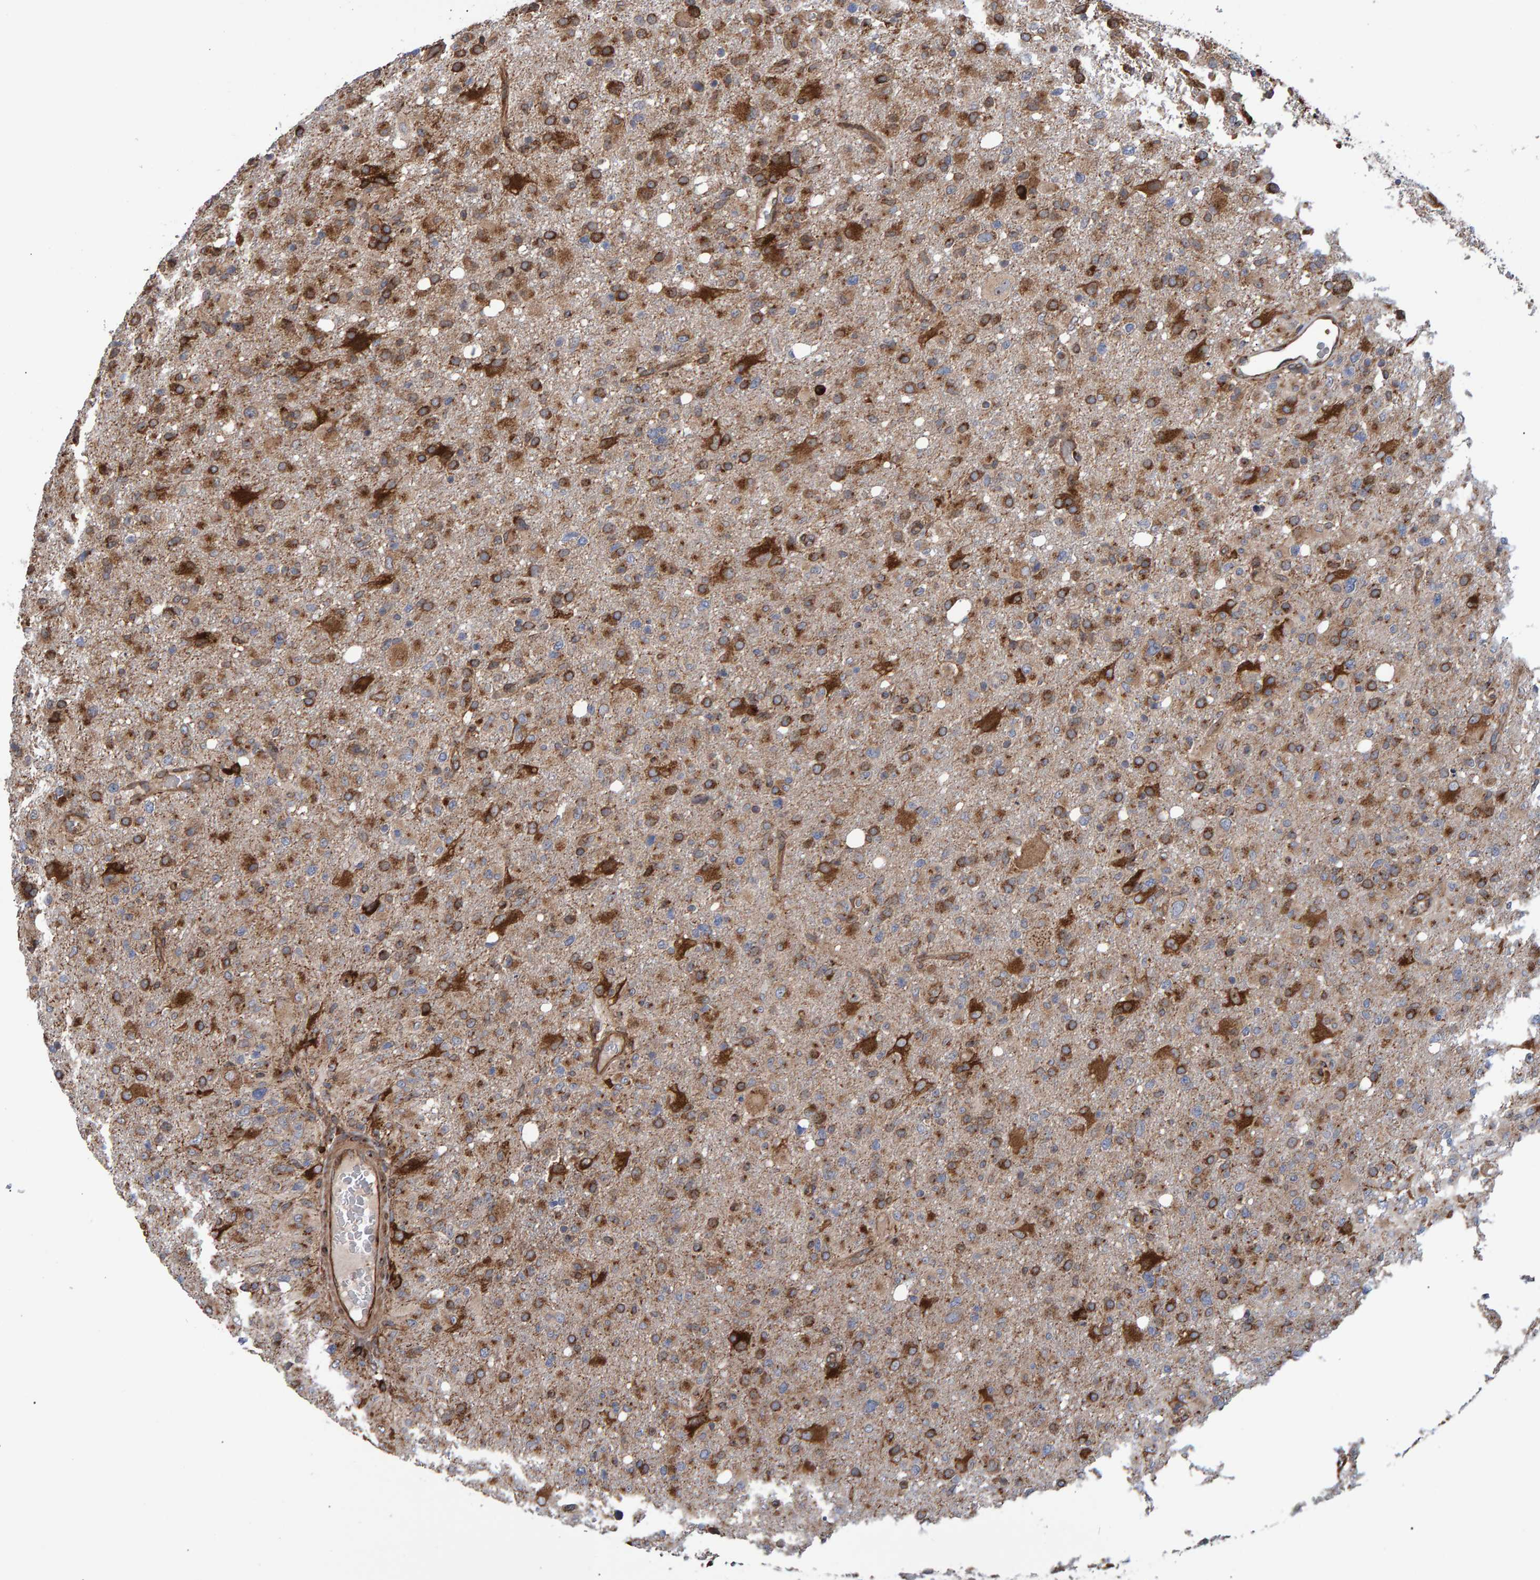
{"staining": {"intensity": "moderate", "quantity": "25%-75%", "location": "cytoplasmic/membranous"}, "tissue": "glioma", "cell_type": "Tumor cells", "image_type": "cancer", "snomed": [{"axis": "morphology", "description": "Glioma, malignant, High grade"}, {"axis": "topography", "description": "Brain"}], "caption": "This photomicrograph exhibits immunohistochemistry staining of glioma, with medium moderate cytoplasmic/membranous positivity in approximately 25%-75% of tumor cells.", "gene": "FAM117A", "patient": {"sex": "female", "age": 57}}